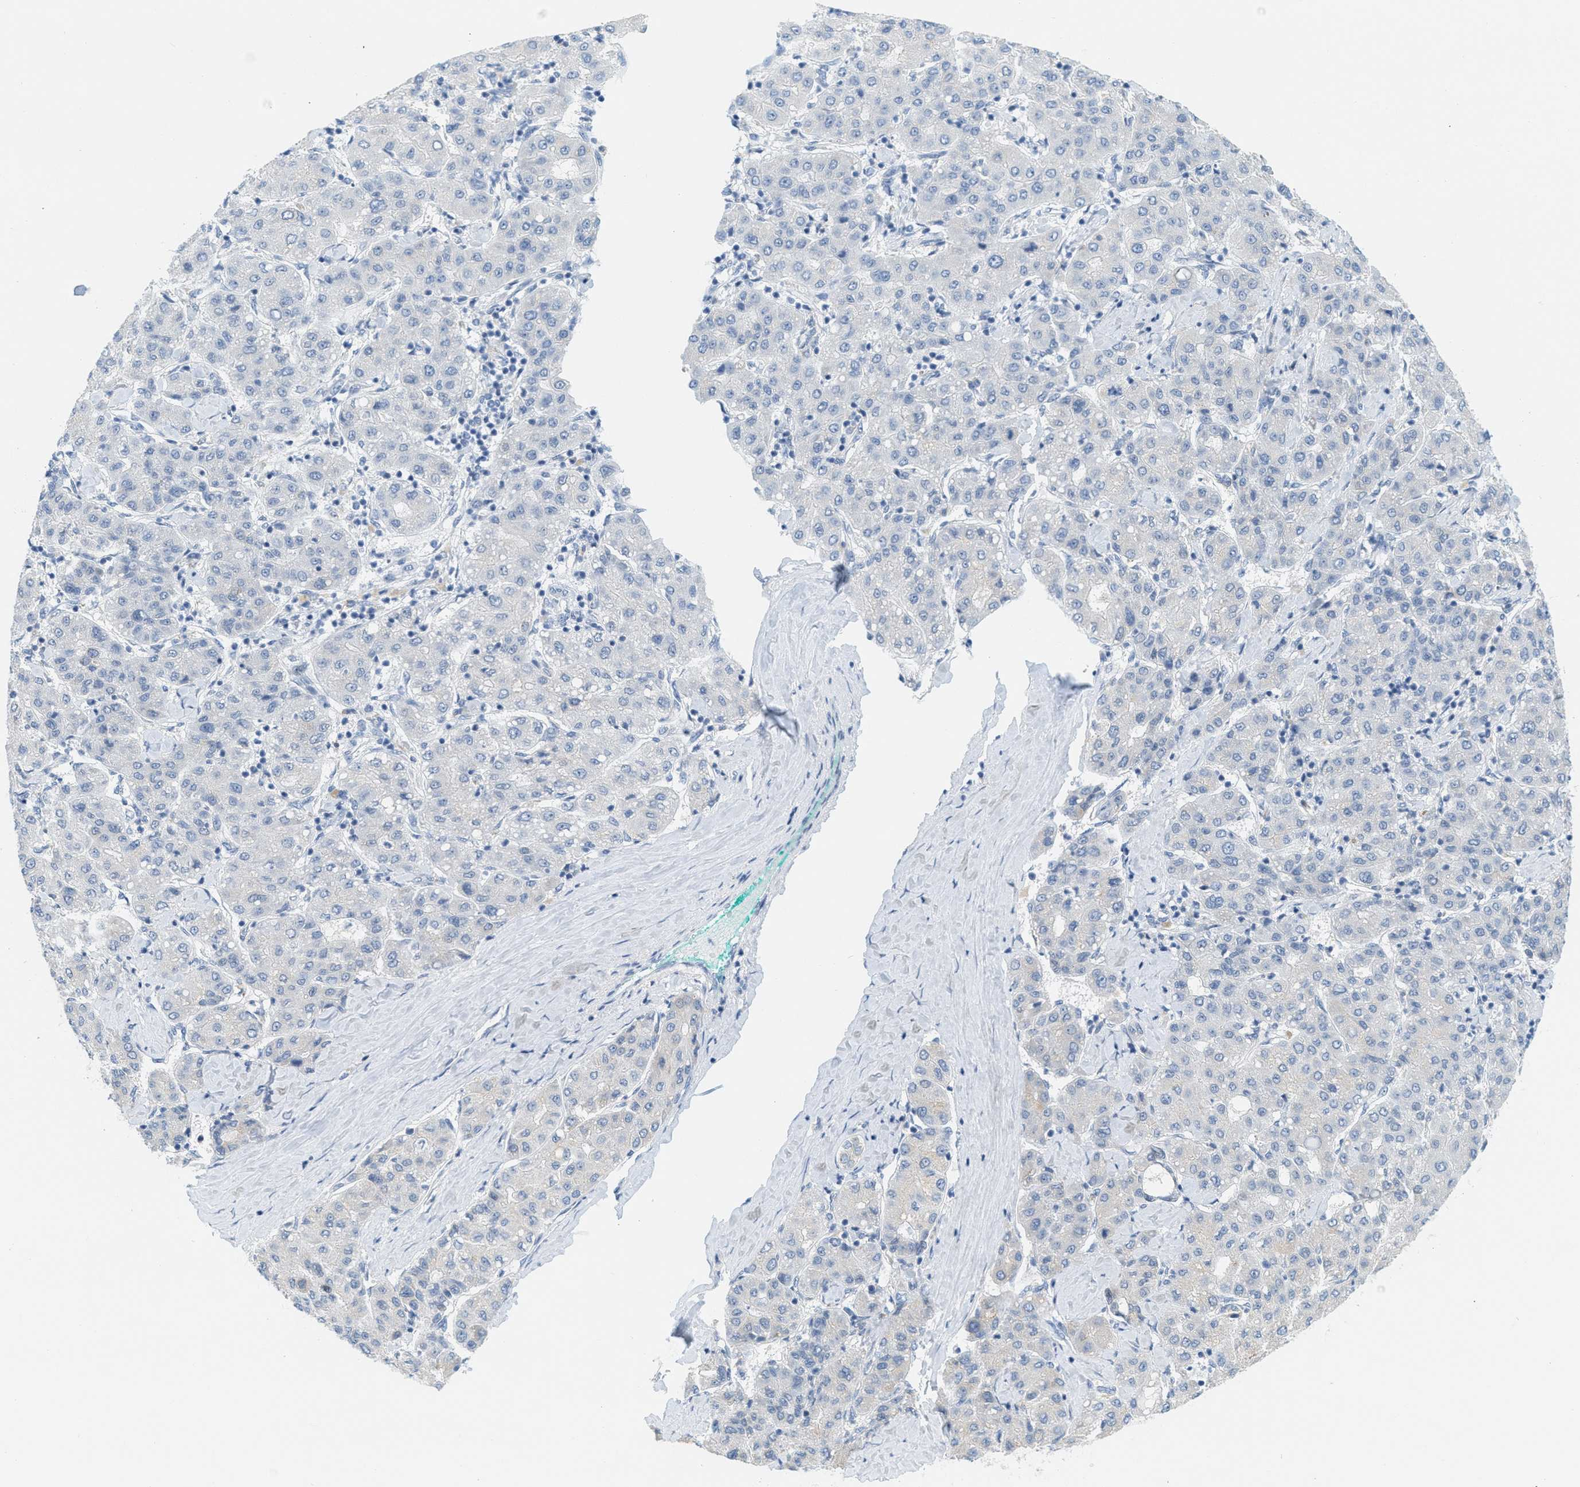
{"staining": {"intensity": "negative", "quantity": "none", "location": "none"}, "tissue": "liver cancer", "cell_type": "Tumor cells", "image_type": "cancer", "snomed": [{"axis": "morphology", "description": "Carcinoma, Hepatocellular, NOS"}, {"axis": "topography", "description": "Liver"}], "caption": "Immunohistochemistry of liver cancer (hepatocellular carcinoma) shows no positivity in tumor cells. Nuclei are stained in blue.", "gene": "TEX264", "patient": {"sex": "male", "age": 65}}